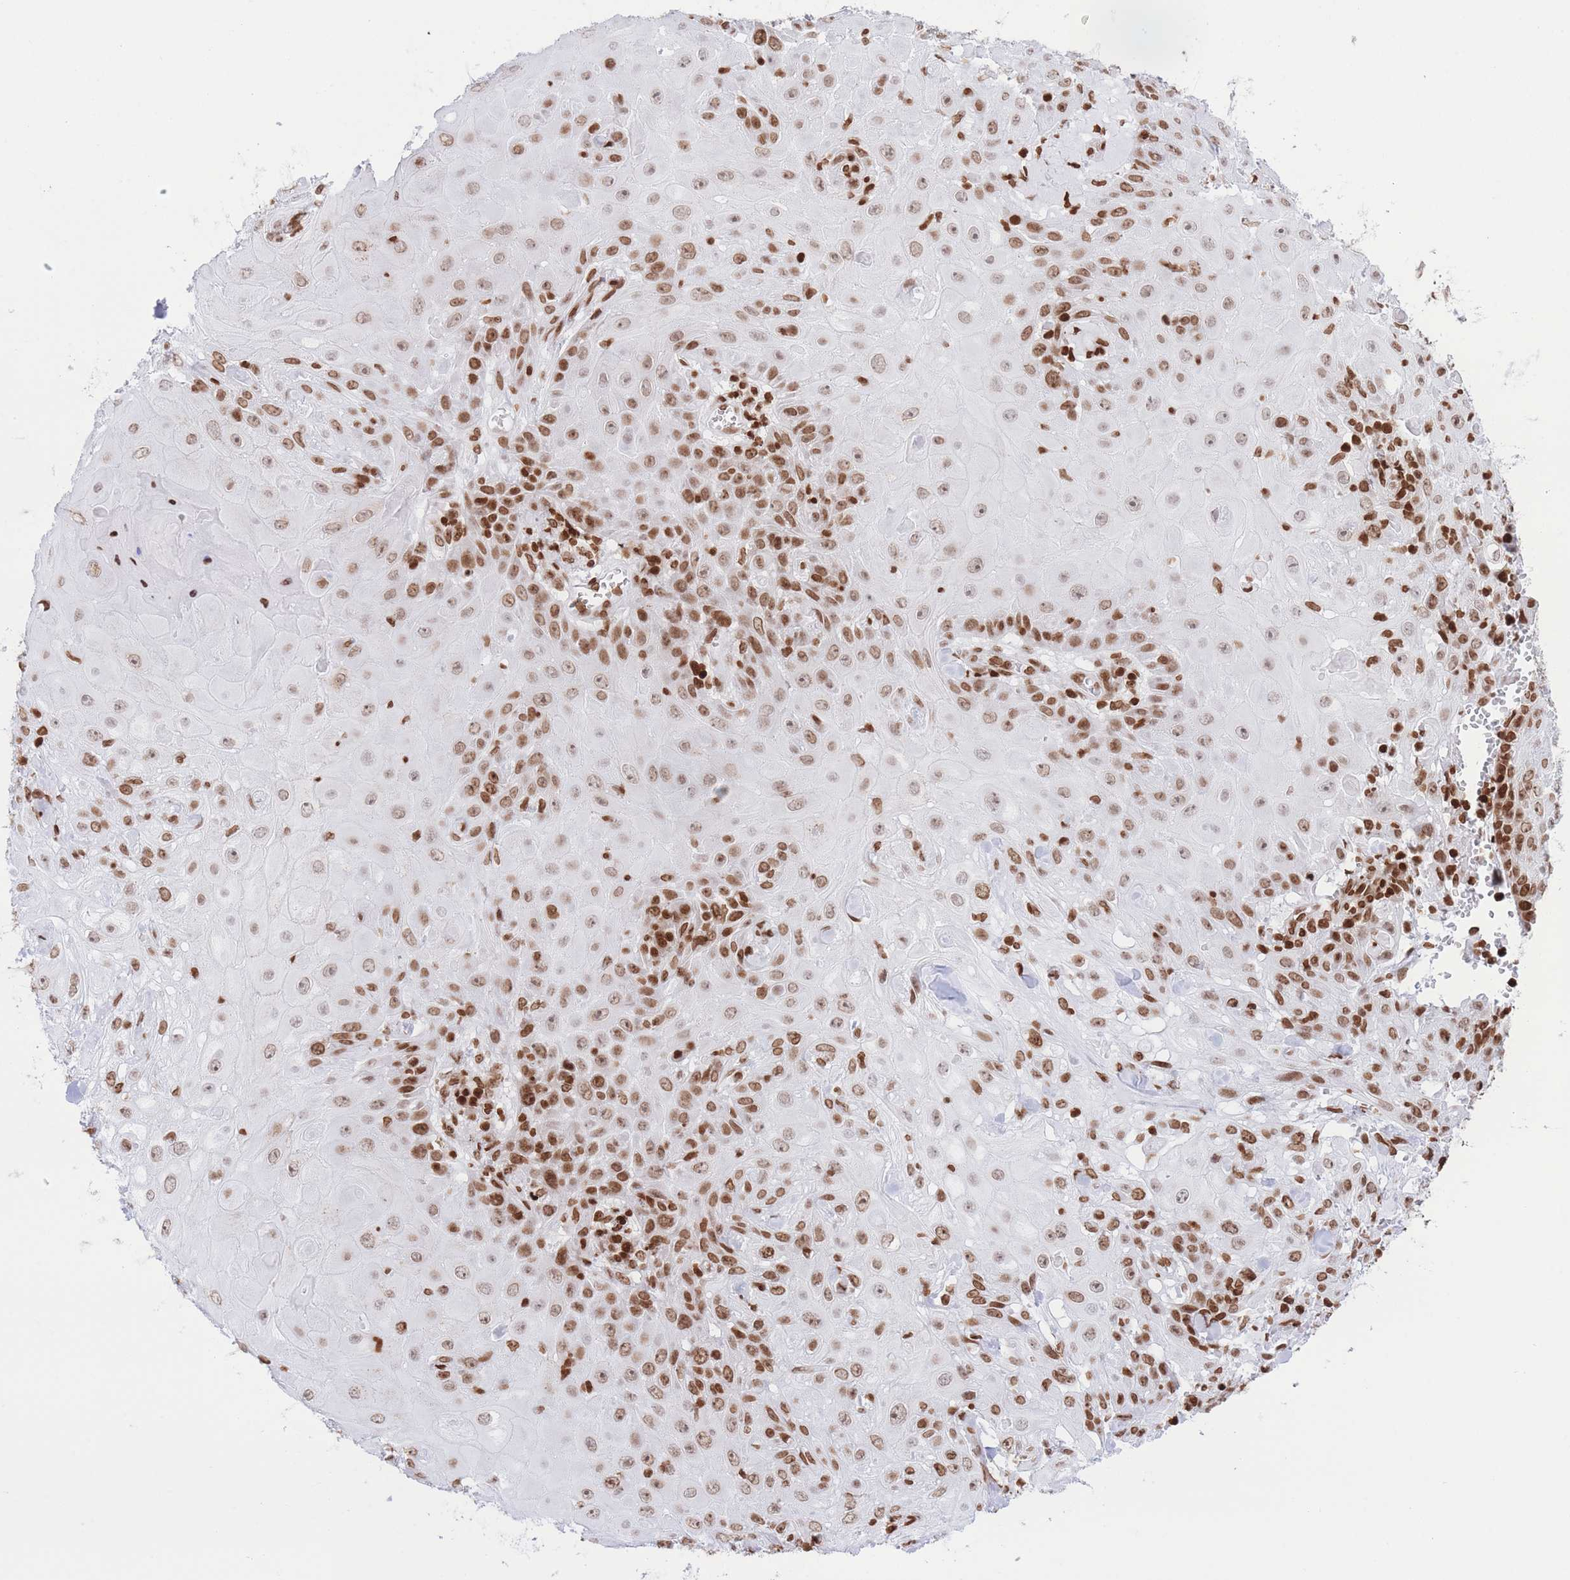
{"staining": {"intensity": "moderate", "quantity": ">75%", "location": "nuclear"}, "tissue": "skin cancer", "cell_type": "Tumor cells", "image_type": "cancer", "snomed": [{"axis": "morphology", "description": "Normal tissue, NOS"}, {"axis": "morphology", "description": "Squamous cell carcinoma, NOS"}, {"axis": "topography", "description": "Skin"}, {"axis": "topography", "description": "Cartilage tissue"}], "caption": "DAB immunohistochemical staining of human skin cancer displays moderate nuclear protein staining in about >75% of tumor cells.", "gene": "H2BC11", "patient": {"sex": "female", "age": 79}}